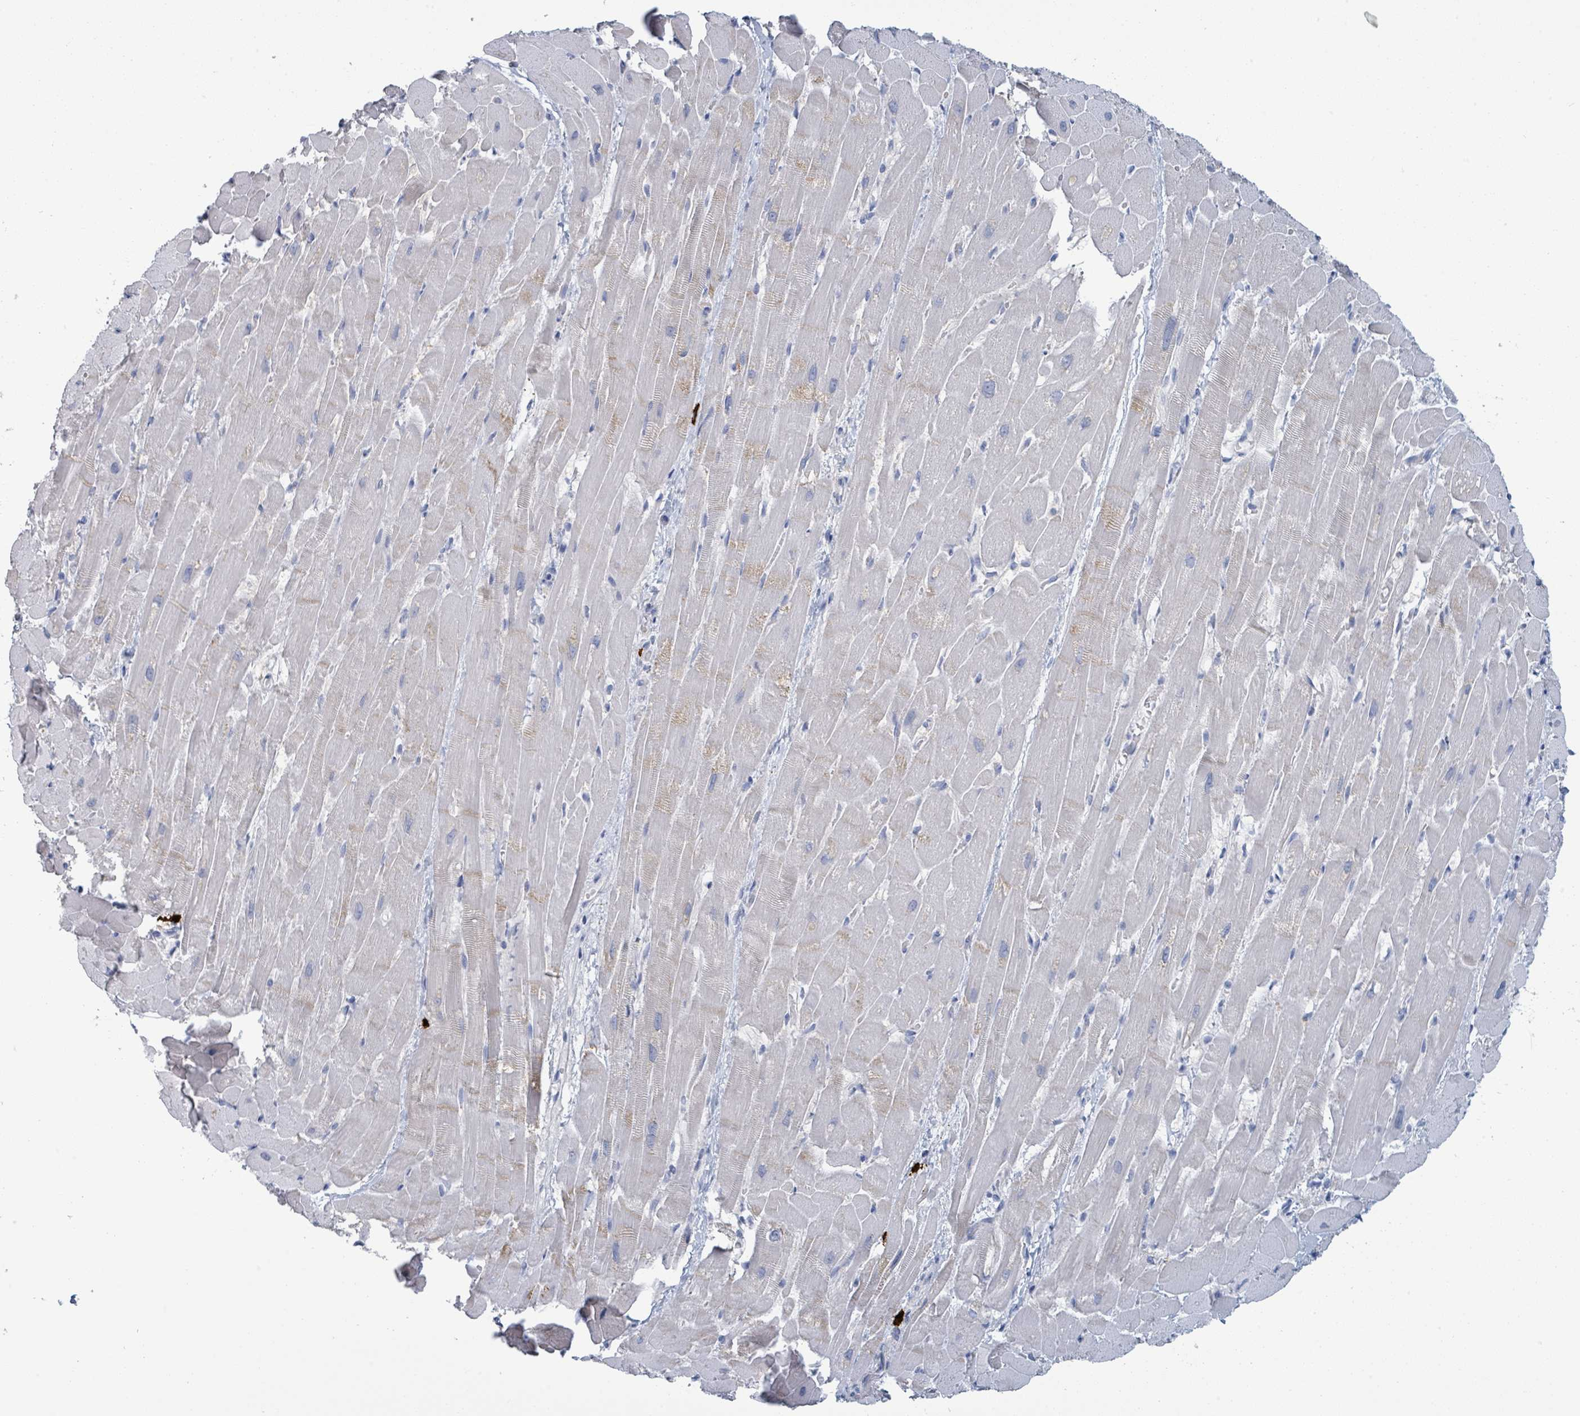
{"staining": {"intensity": "weak", "quantity": "<25%", "location": "cytoplasmic/membranous"}, "tissue": "heart muscle", "cell_type": "Cardiomyocytes", "image_type": "normal", "snomed": [{"axis": "morphology", "description": "Normal tissue, NOS"}, {"axis": "topography", "description": "Heart"}], "caption": "Immunohistochemistry (IHC) of normal human heart muscle demonstrates no positivity in cardiomyocytes. Brightfield microscopy of immunohistochemistry stained with DAB (3,3'-diaminobenzidine) (brown) and hematoxylin (blue), captured at high magnification.", "gene": "VPS13D", "patient": {"sex": "male", "age": 37}}